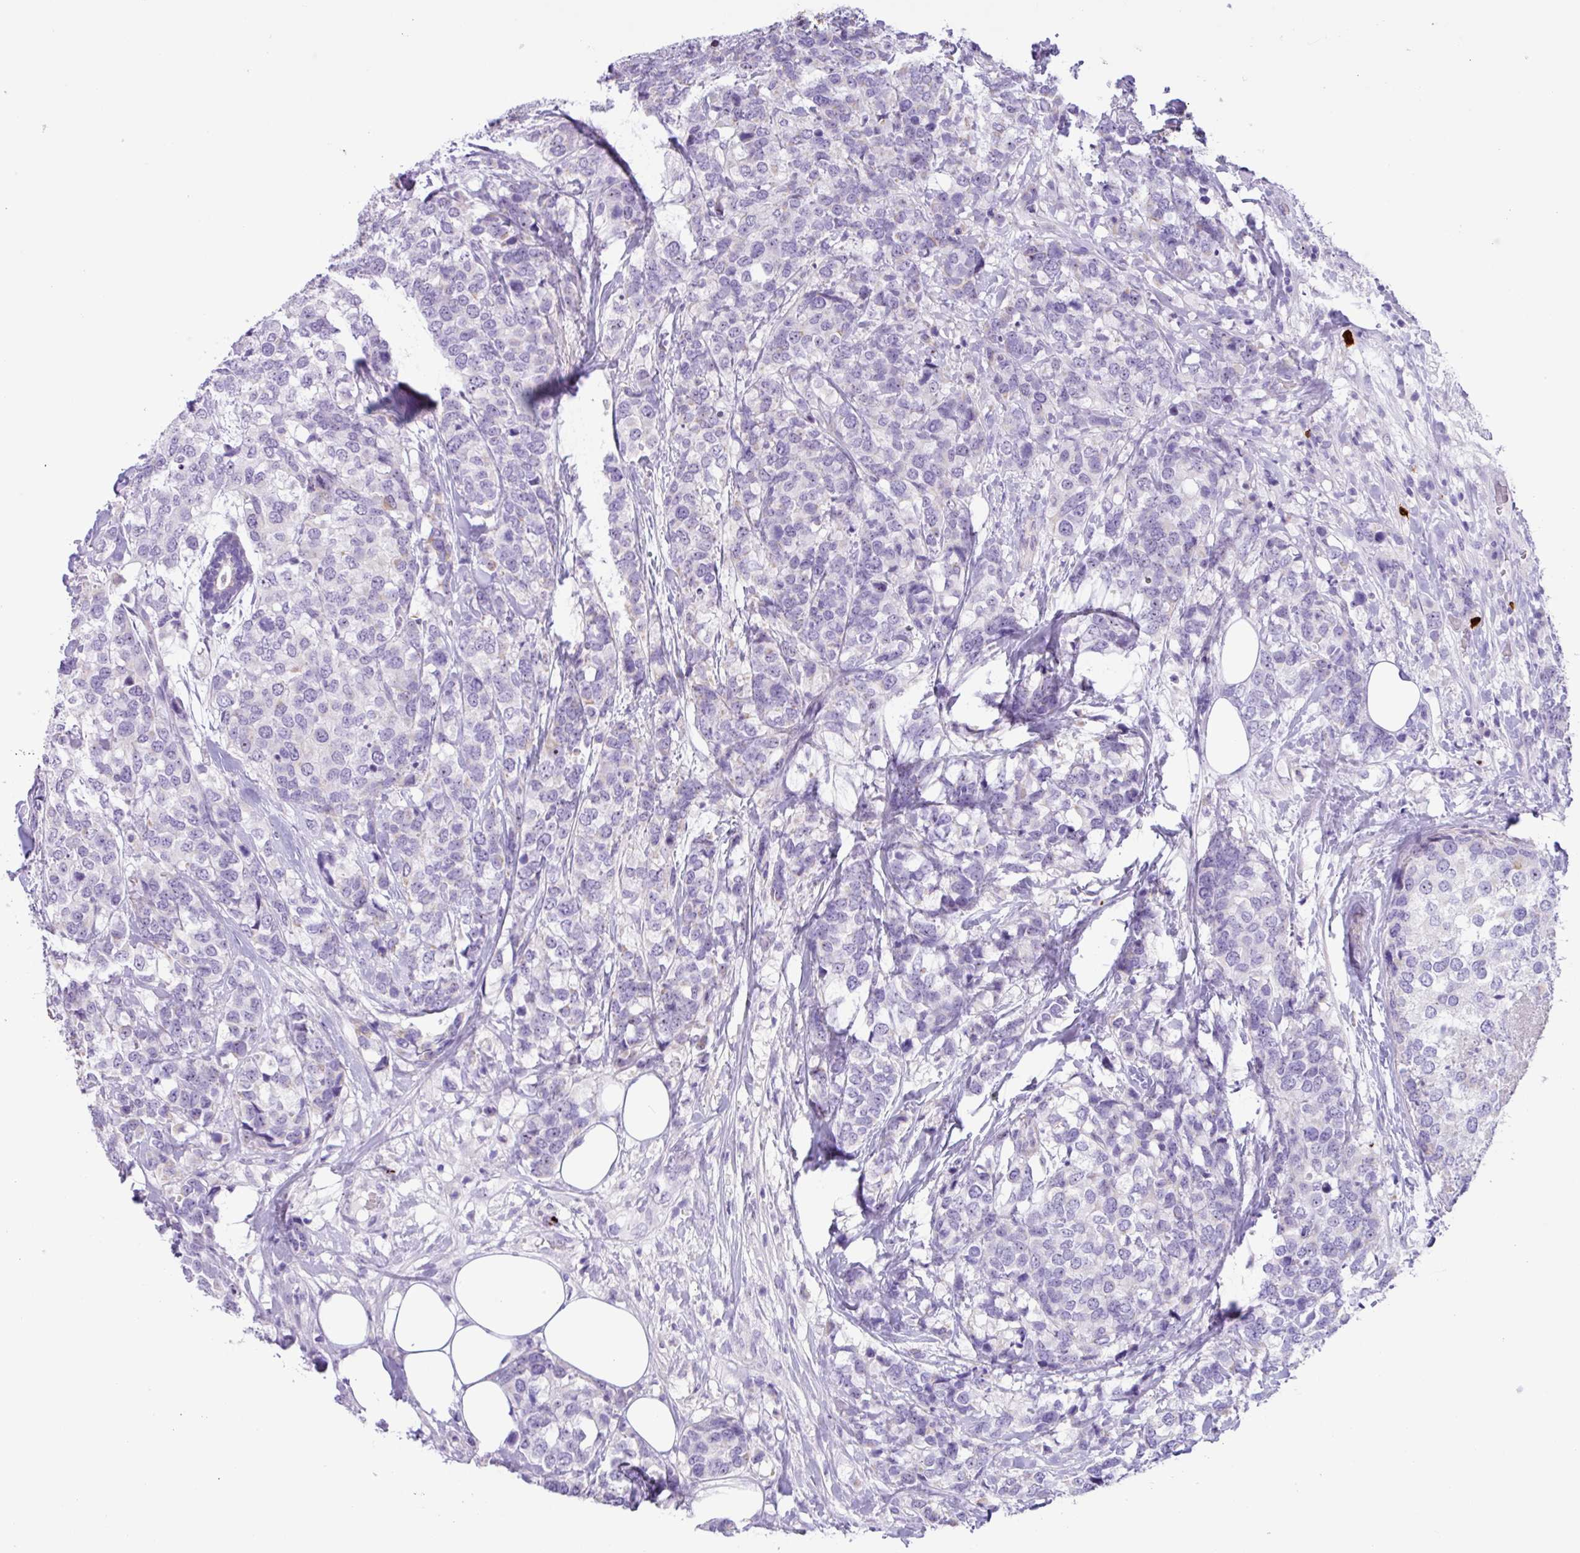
{"staining": {"intensity": "negative", "quantity": "none", "location": "none"}, "tissue": "breast cancer", "cell_type": "Tumor cells", "image_type": "cancer", "snomed": [{"axis": "morphology", "description": "Lobular carcinoma"}, {"axis": "topography", "description": "Breast"}], "caption": "Immunohistochemistry (IHC) photomicrograph of breast cancer stained for a protein (brown), which demonstrates no expression in tumor cells.", "gene": "MRM2", "patient": {"sex": "female", "age": 59}}